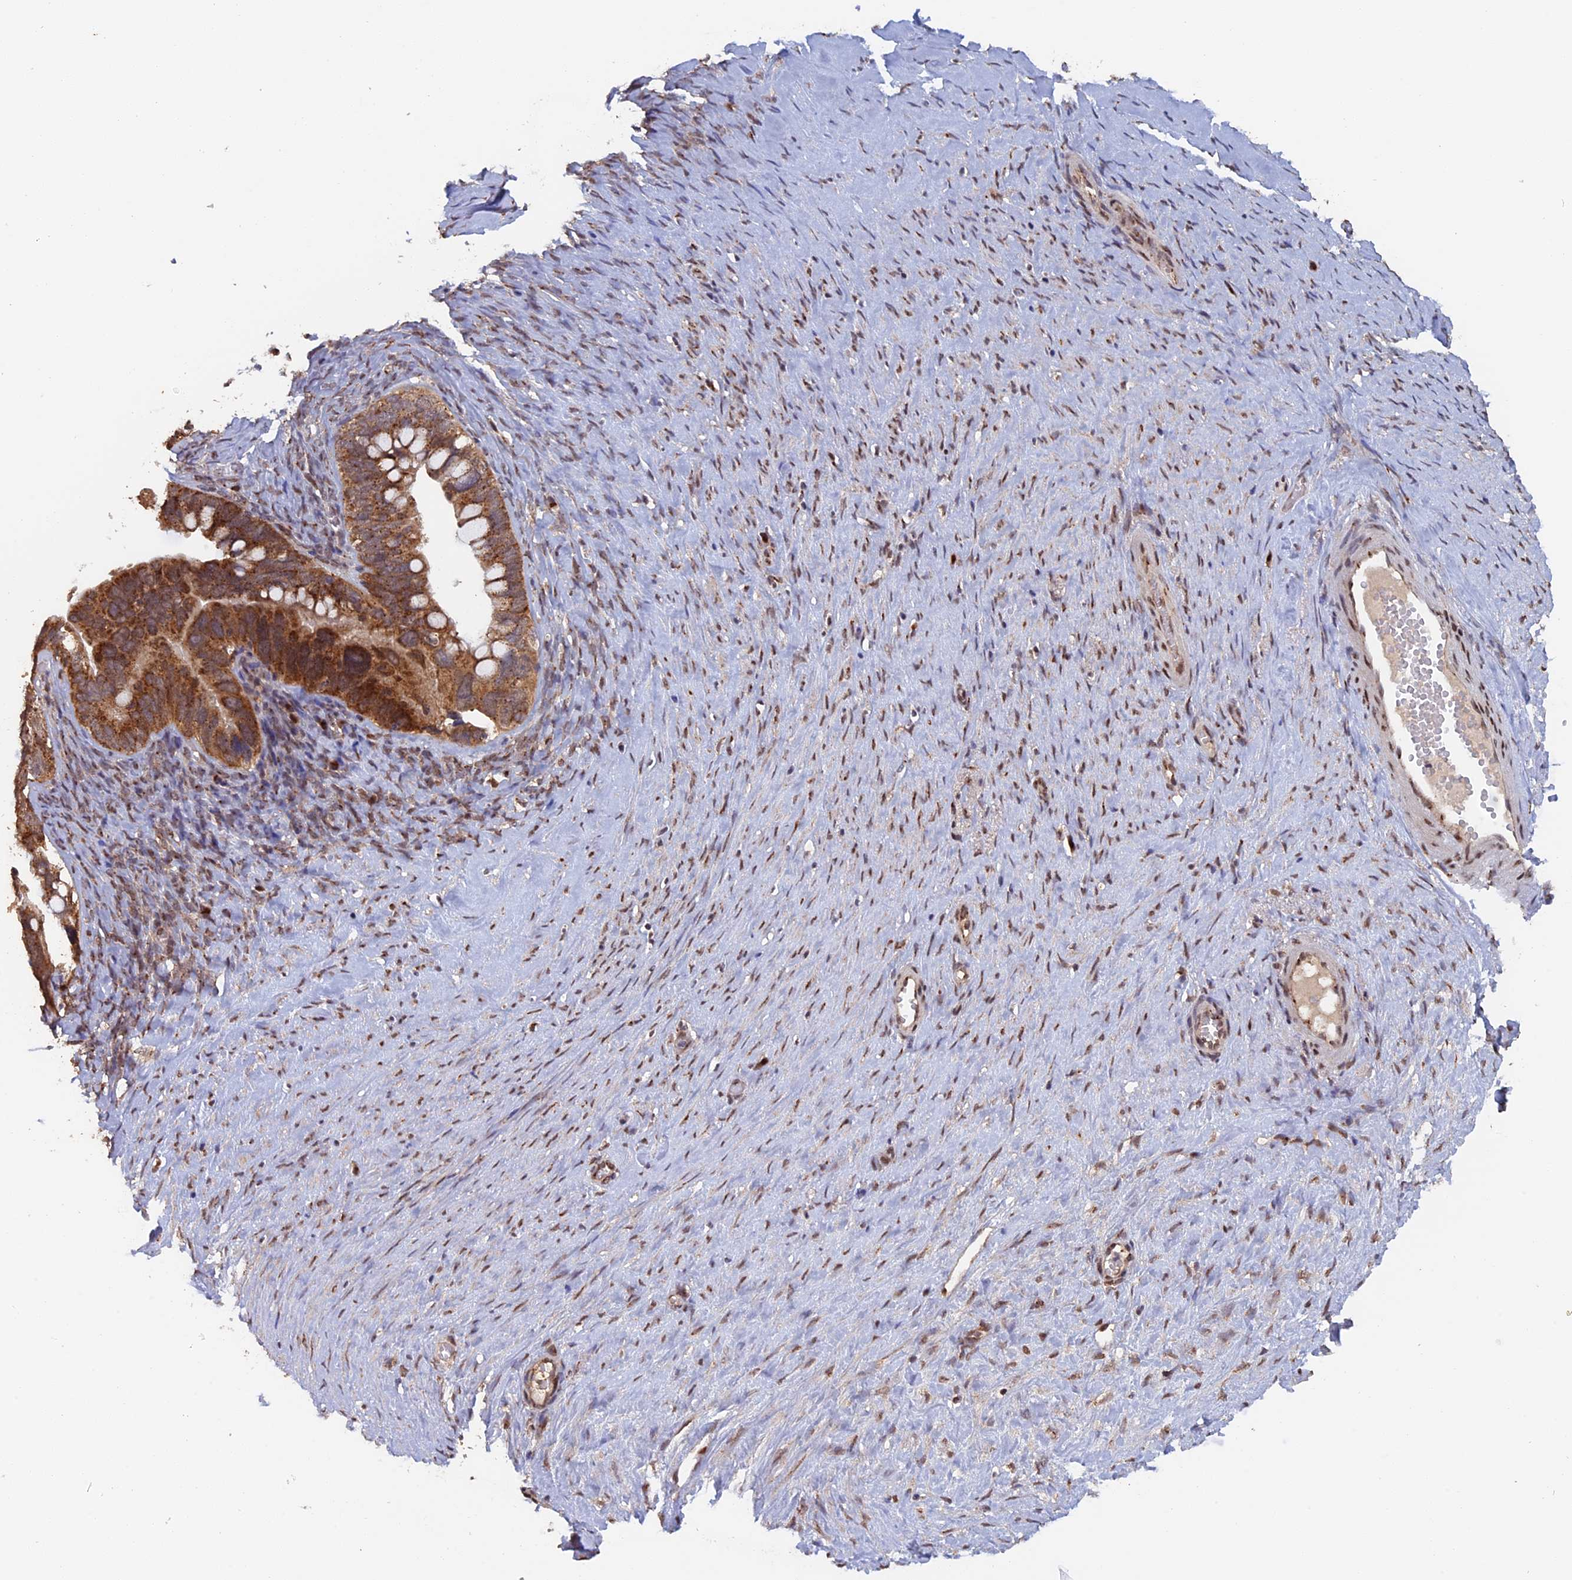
{"staining": {"intensity": "moderate", "quantity": ">75%", "location": "cytoplasmic/membranous"}, "tissue": "ovarian cancer", "cell_type": "Tumor cells", "image_type": "cancer", "snomed": [{"axis": "morphology", "description": "Cystadenocarcinoma, serous, NOS"}, {"axis": "topography", "description": "Ovary"}], "caption": "High-power microscopy captured an IHC histopathology image of ovarian cancer, revealing moderate cytoplasmic/membranous staining in approximately >75% of tumor cells. (Brightfield microscopy of DAB IHC at high magnification).", "gene": "PIGQ", "patient": {"sex": "female", "age": 56}}